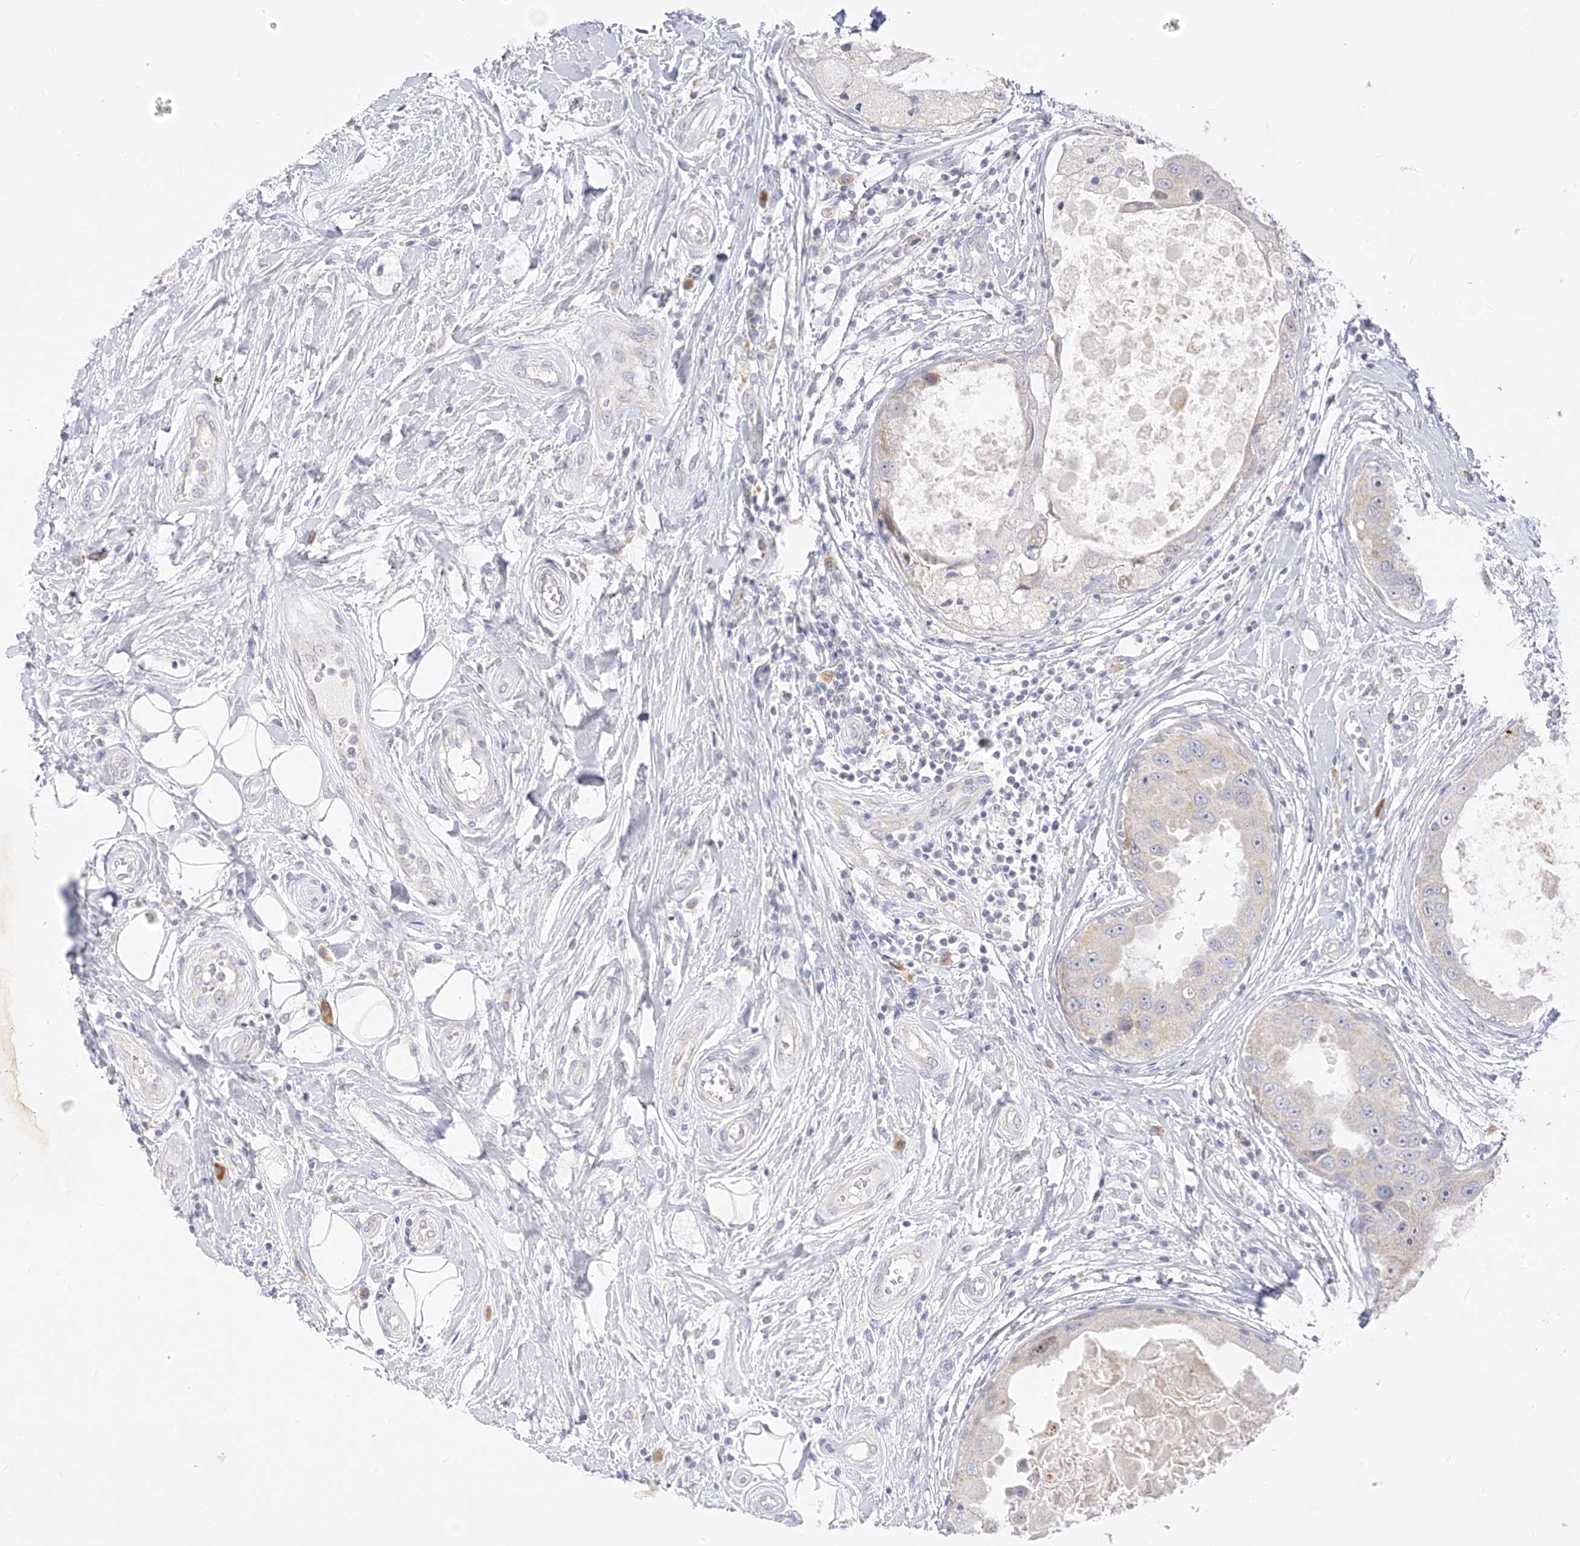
{"staining": {"intensity": "negative", "quantity": "none", "location": "none"}, "tissue": "breast cancer", "cell_type": "Tumor cells", "image_type": "cancer", "snomed": [{"axis": "morphology", "description": "Duct carcinoma"}, {"axis": "topography", "description": "Breast"}], "caption": "High magnification brightfield microscopy of breast cancer stained with DAB (3,3'-diaminobenzidine) (brown) and counterstained with hematoxylin (blue): tumor cells show no significant staining.", "gene": "ZNF404", "patient": {"sex": "female", "age": 27}}